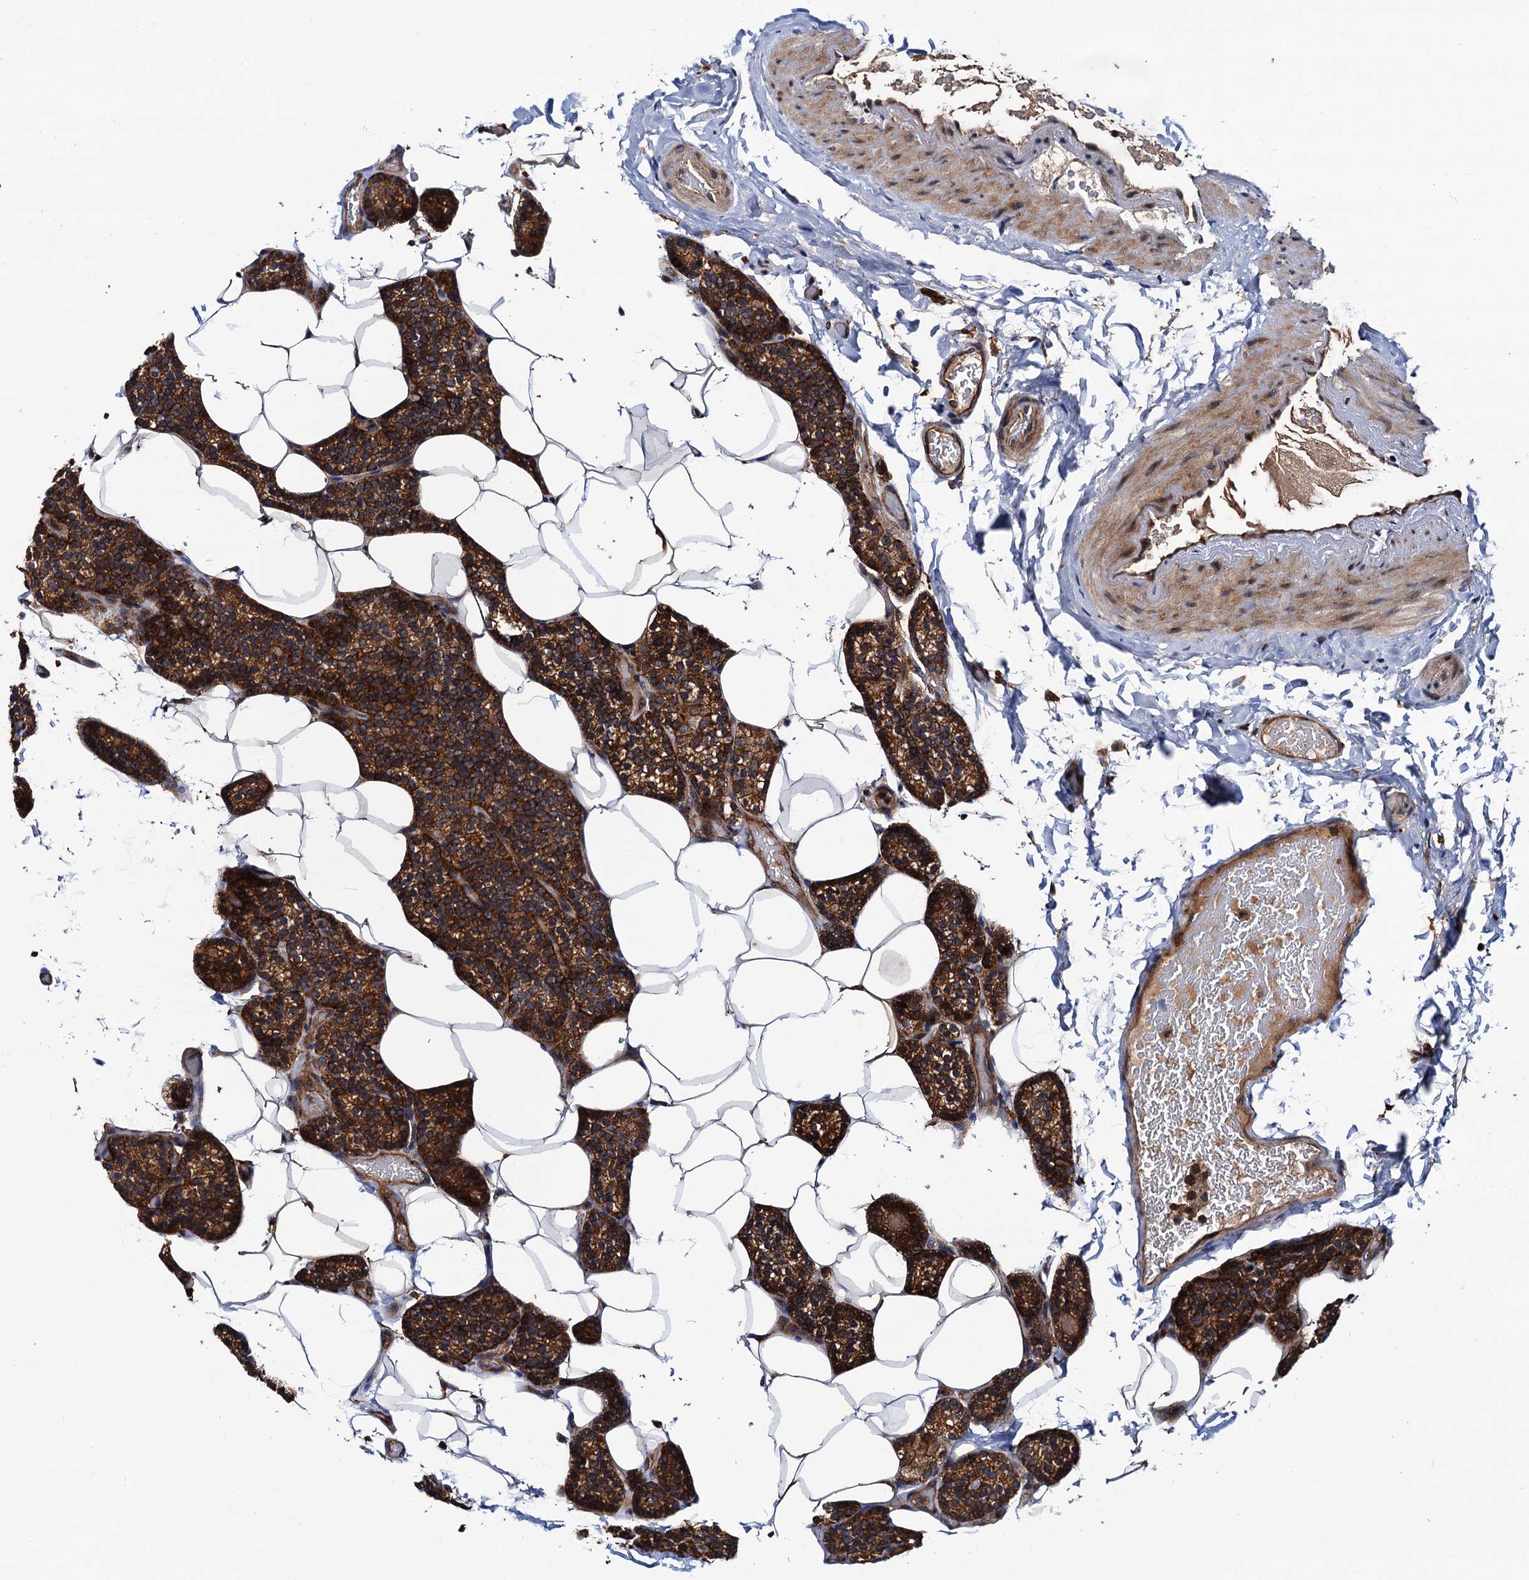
{"staining": {"intensity": "strong", "quantity": "25%-75%", "location": "cytoplasmic/membranous"}, "tissue": "parathyroid gland", "cell_type": "Glandular cells", "image_type": "normal", "snomed": [{"axis": "morphology", "description": "Normal tissue, NOS"}, {"axis": "topography", "description": "Parathyroid gland"}], "caption": "Parathyroid gland stained for a protein exhibits strong cytoplasmic/membranous positivity in glandular cells. The staining is performed using DAB (3,3'-diaminobenzidine) brown chromogen to label protein expression. The nuclei are counter-stained blue using hematoxylin.", "gene": "VPS35", "patient": {"sex": "male", "age": 52}}